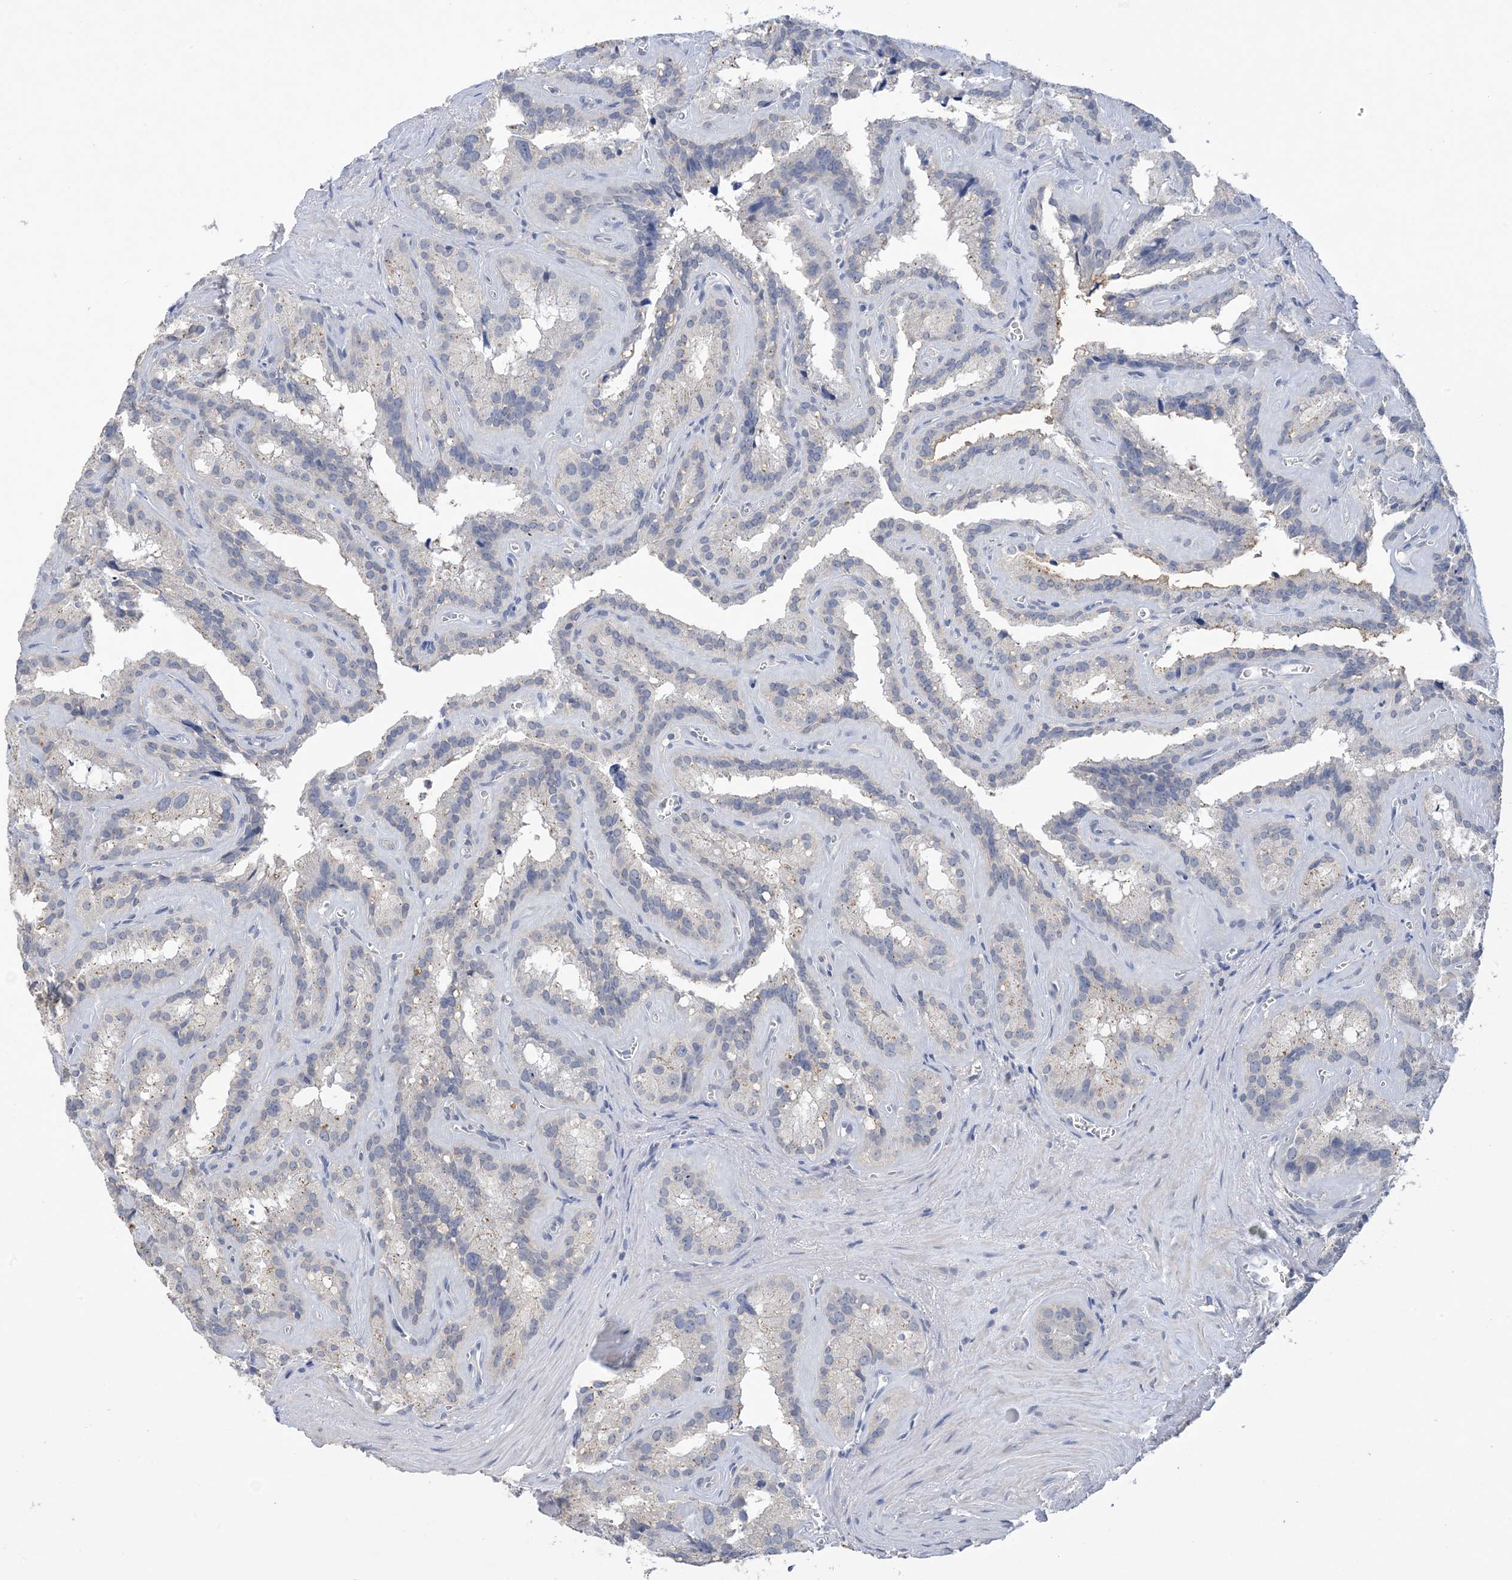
{"staining": {"intensity": "negative", "quantity": "none", "location": "none"}, "tissue": "seminal vesicle", "cell_type": "Glandular cells", "image_type": "normal", "snomed": [{"axis": "morphology", "description": "Normal tissue, NOS"}, {"axis": "topography", "description": "Prostate"}, {"axis": "topography", "description": "Seminal veicle"}], "caption": "Immunohistochemistry (IHC) of benign human seminal vesicle shows no expression in glandular cells.", "gene": "DSC3", "patient": {"sex": "male", "age": 59}}